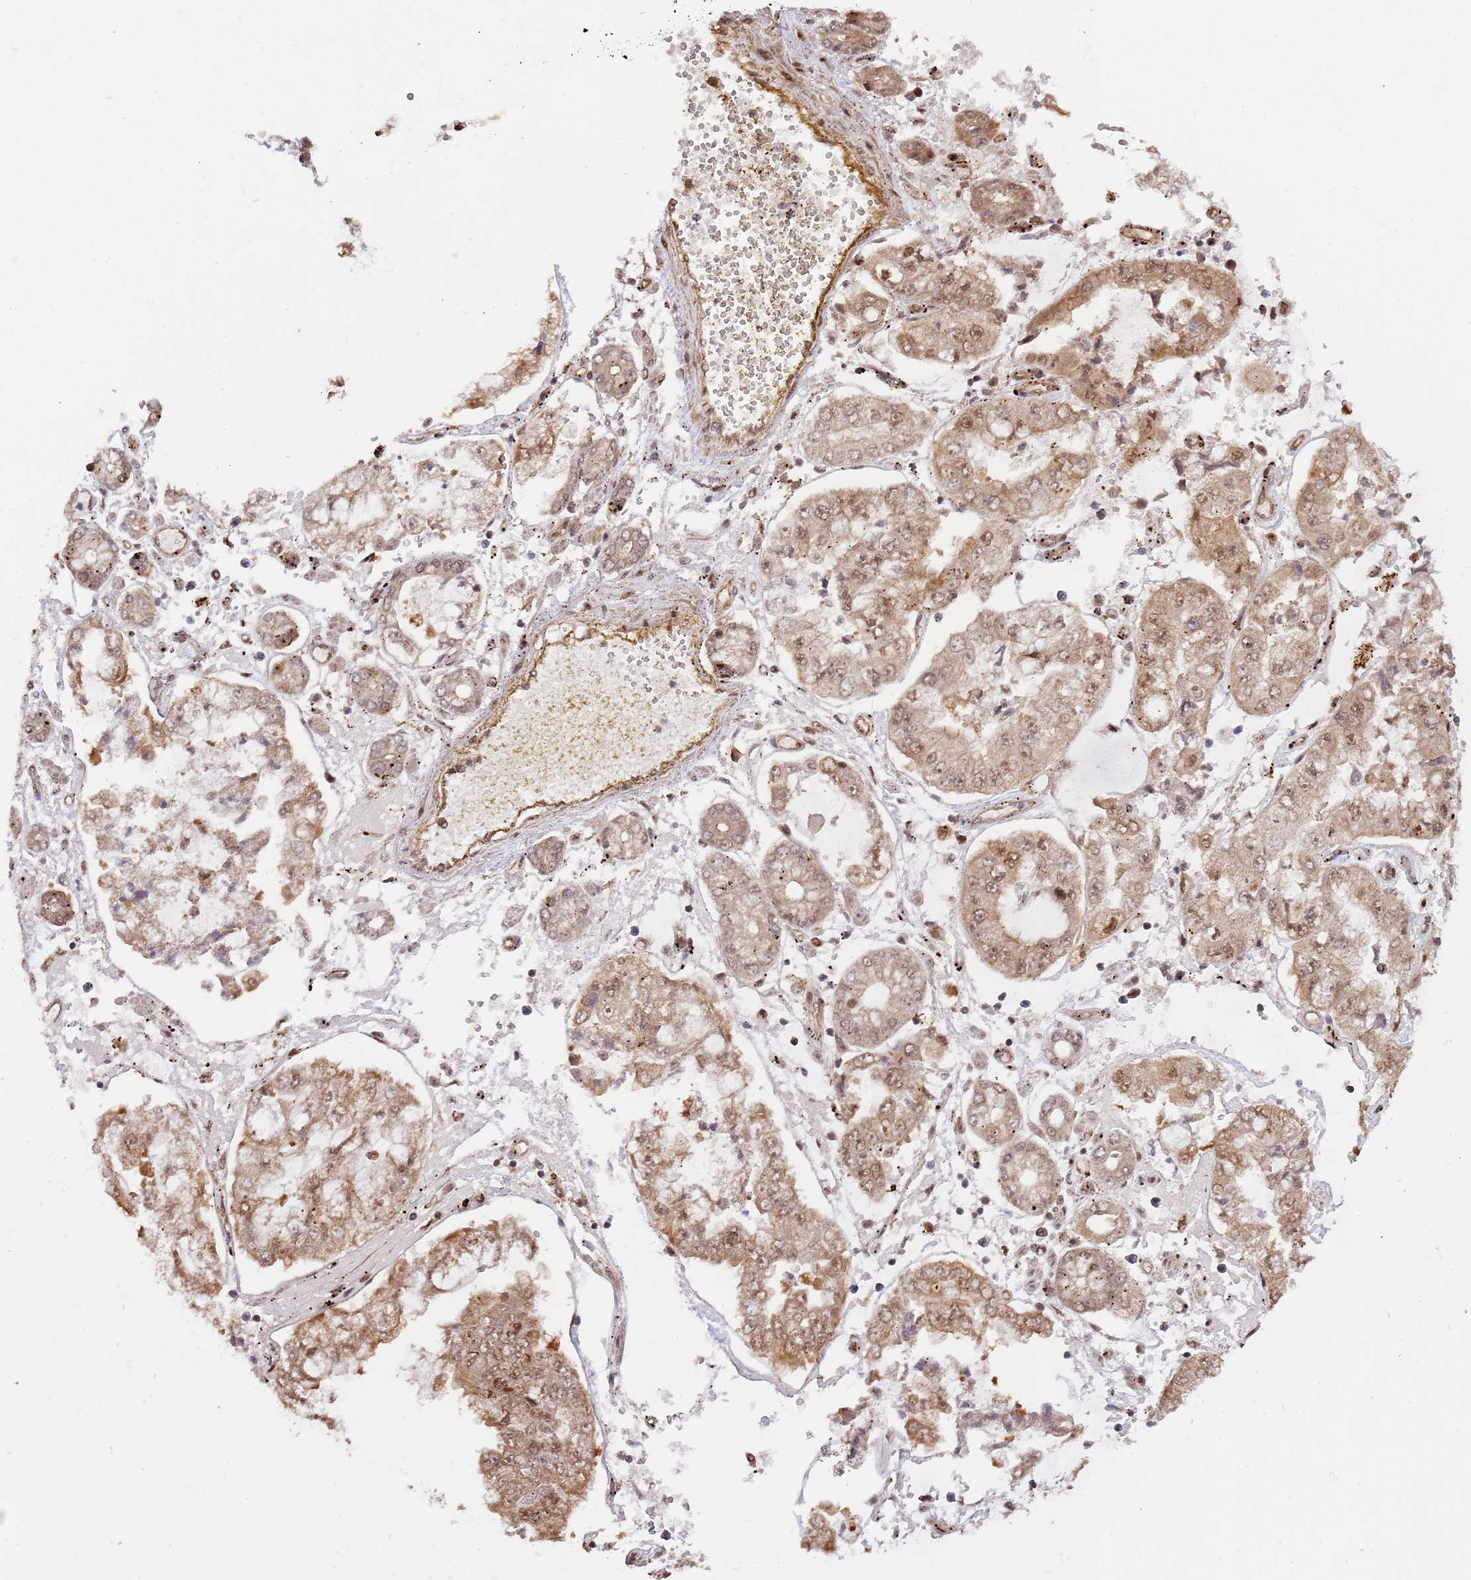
{"staining": {"intensity": "moderate", "quantity": ">75%", "location": "cytoplasmic/membranous,nuclear"}, "tissue": "stomach cancer", "cell_type": "Tumor cells", "image_type": "cancer", "snomed": [{"axis": "morphology", "description": "Adenocarcinoma, NOS"}, {"axis": "topography", "description": "Stomach"}], "caption": "Protein expression analysis of human adenocarcinoma (stomach) reveals moderate cytoplasmic/membranous and nuclear staining in approximately >75% of tumor cells. (DAB (3,3'-diaminobenzidine) IHC, brown staining for protein, blue staining for nuclei).", "gene": "PLSCR5", "patient": {"sex": "male", "age": 76}}